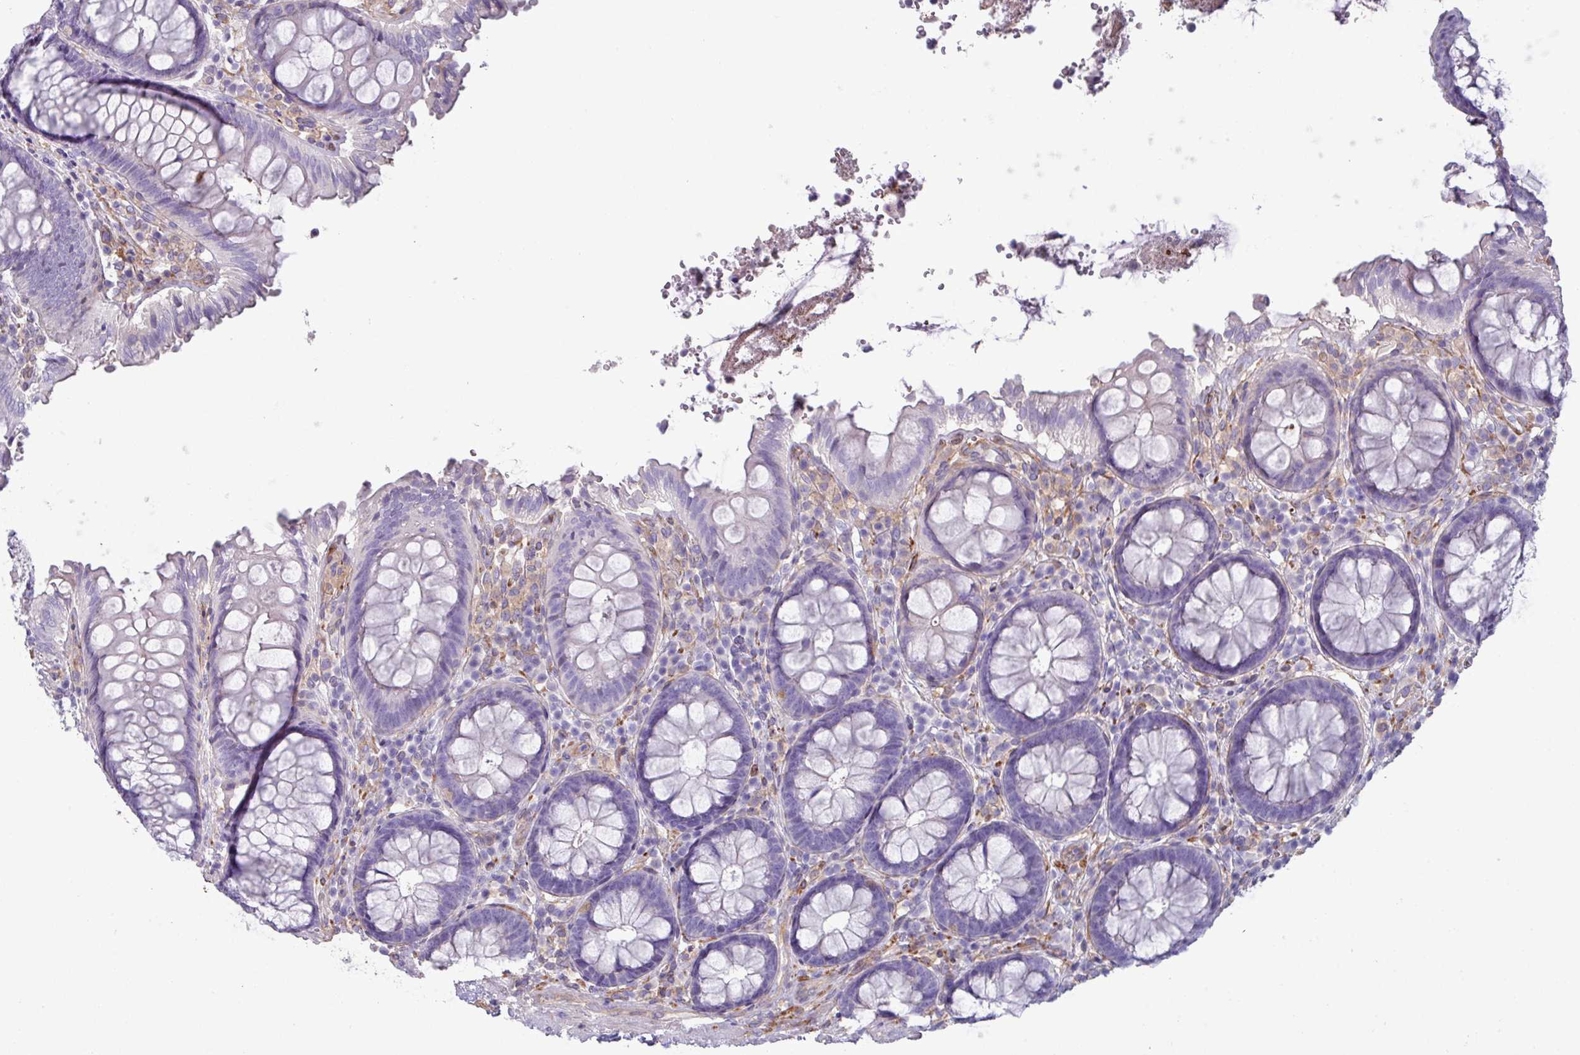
{"staining": {"intensity": "weak", "quantity": ">75%", "location": "cytoplasmic/membranous"}, "tissue": "colon", "cell_type": "Endothelial cells", "image_type": "normal", "snomed": [{"axis": "morphology", "description": "Normal tissue, NOS"}, {"axis": "topography", "description": "Colon"}], "caption": "Protein expression analysis of unremarkable colon displays weak cytoplasmic/membranous positivity in approximately >75% of endothelial cells.", "gene": "KIRREL3", "patient": {"sex": "male", "age": 84}}